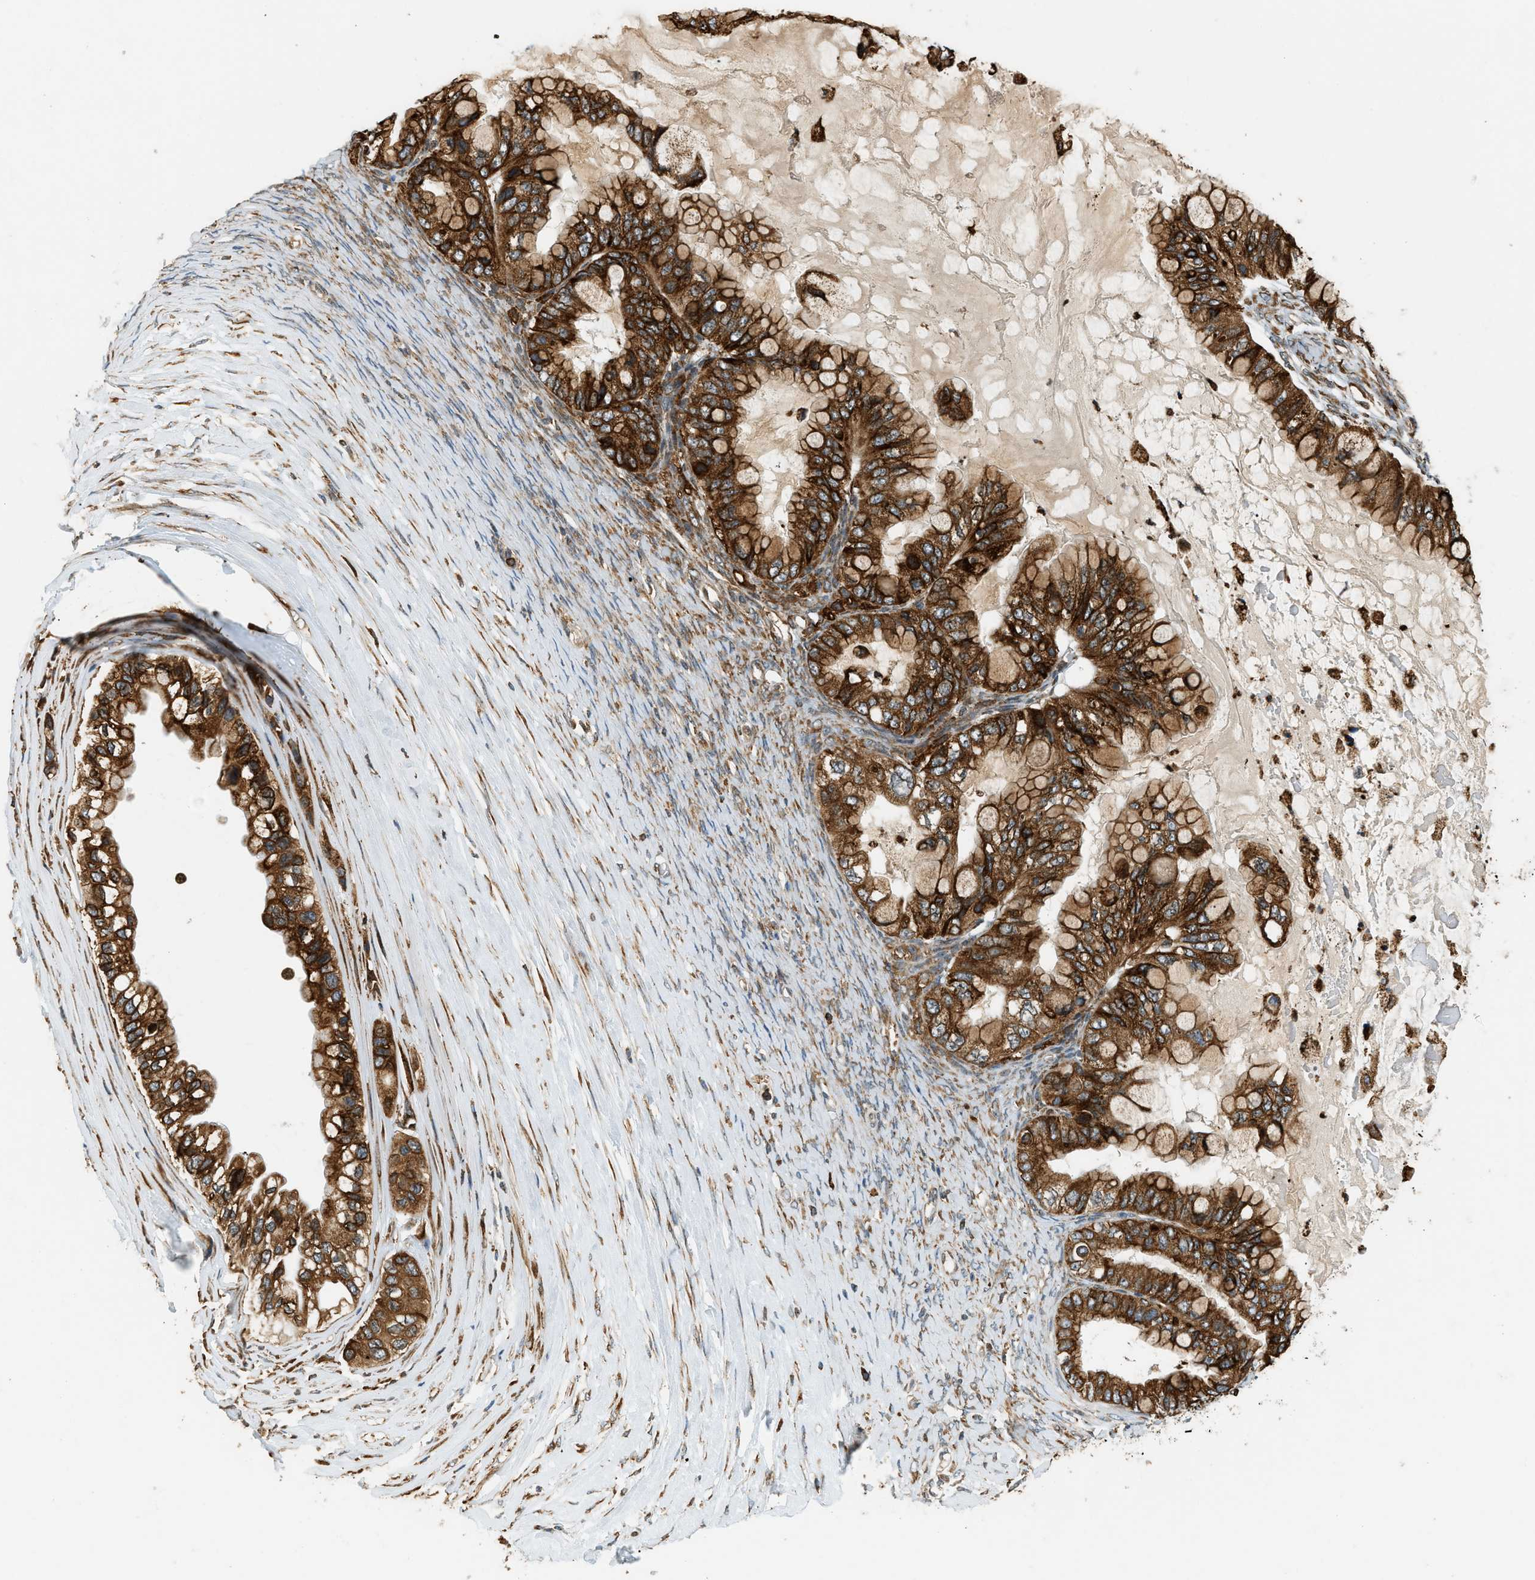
{"staining": {"intensity": "strong", "quantity": ">75%", "location": "cytoplasmic/membranous"}, "tissue": "ovarian cancer", "cell_type": "Tumor cells", "image_type": "cancer", "snomed": [{"axis": "morphology", "description": "Cystadenocarcinoma, mucinous, NOS"}, {"axis": "topography", "description": "Ovary"}], "caption": "The photomicrograph reveals a brown stain indicating the presence of a protein in the cytoplasmic/membranous of tumor cells in ovarian cancer (mucinous cystadenocarcinoma). (DAB (3,3'-diaminobenzidine) IHC, brown staining for protein, blue staining for nuclei).", "gene": "SEMA4D", "patient": {"sex": "female", "age": 80}}